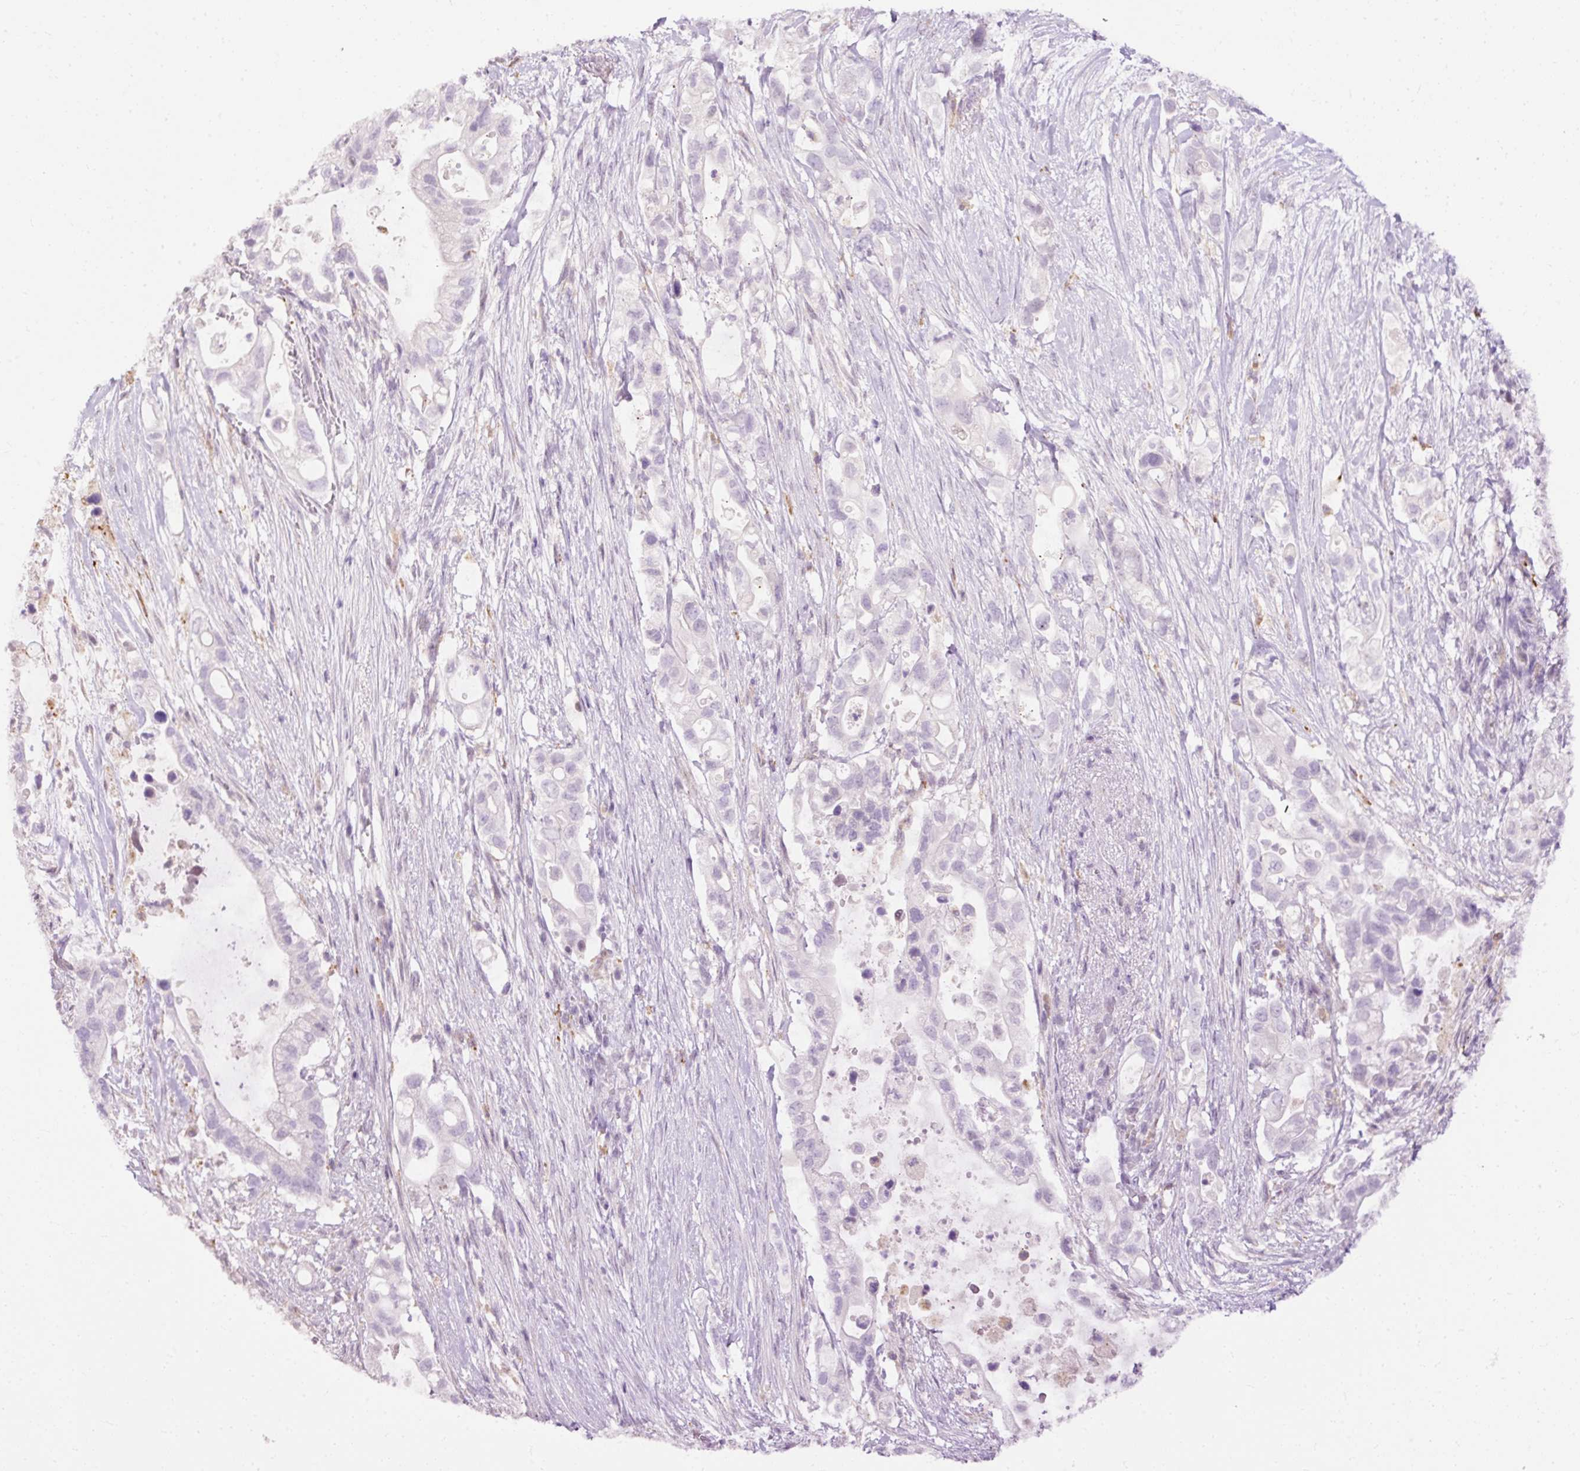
{"staining": {"intensity": "negative", "quantity": "none", "location": "none"}, "tissue": "pancreatic cancer", "cell_type": "Tumor cells", "image_type": "cancer", "snomed": [{"axis": "morphology", "description": "Adenocarcinoma, NOS"}, {"axis": "topography", "description": "Pancreas"}], "caption": "Immunohistochemical staining of human pancreatic cancer demonstrates no significant staining in tumor cells. Nuclei are stained in blue.", "gene": "LY86", "patient": {"sex": "female", "age": 72}}